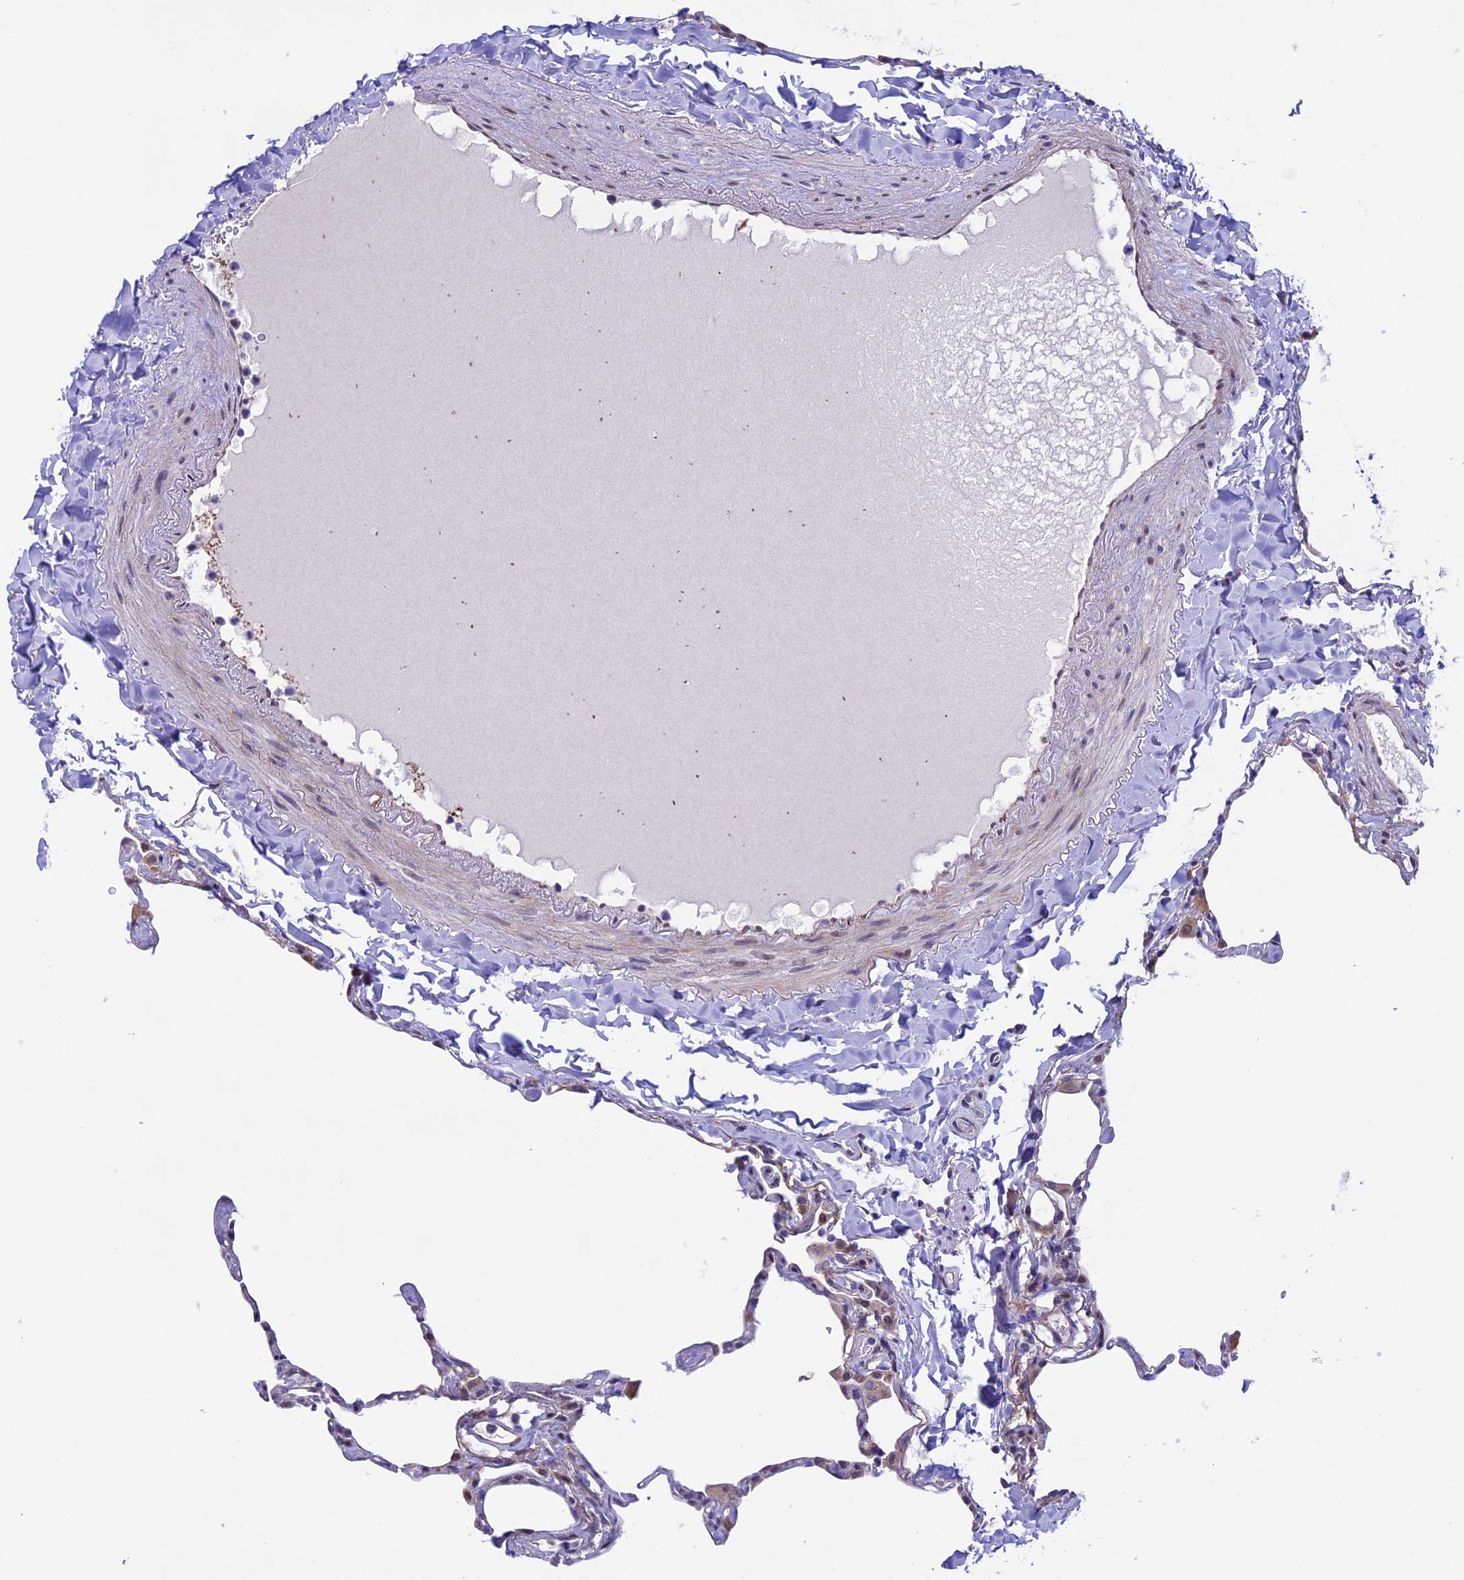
{"staining": {"intensity": "negative", "quantity": "none", "location": "none"}, "tissue": "lung", "cell_type": "Alveolar cells", "image_type": "normal", "snomed": [{"axis": "morphology", "description": "Normal tissue, NOS"}, {"axis": "topography", "description": "Lung"}], "caption": "IHC micrograph of unremarkable lung stained for a protein (brown), which displays no staining in alveolar cells. (DAB (3,3'-diaminobenzidine) immunohistochemistry (IHC), high magnification).", "gene": "TMEM171", "patient": {"sex": "male", "age": 65}}